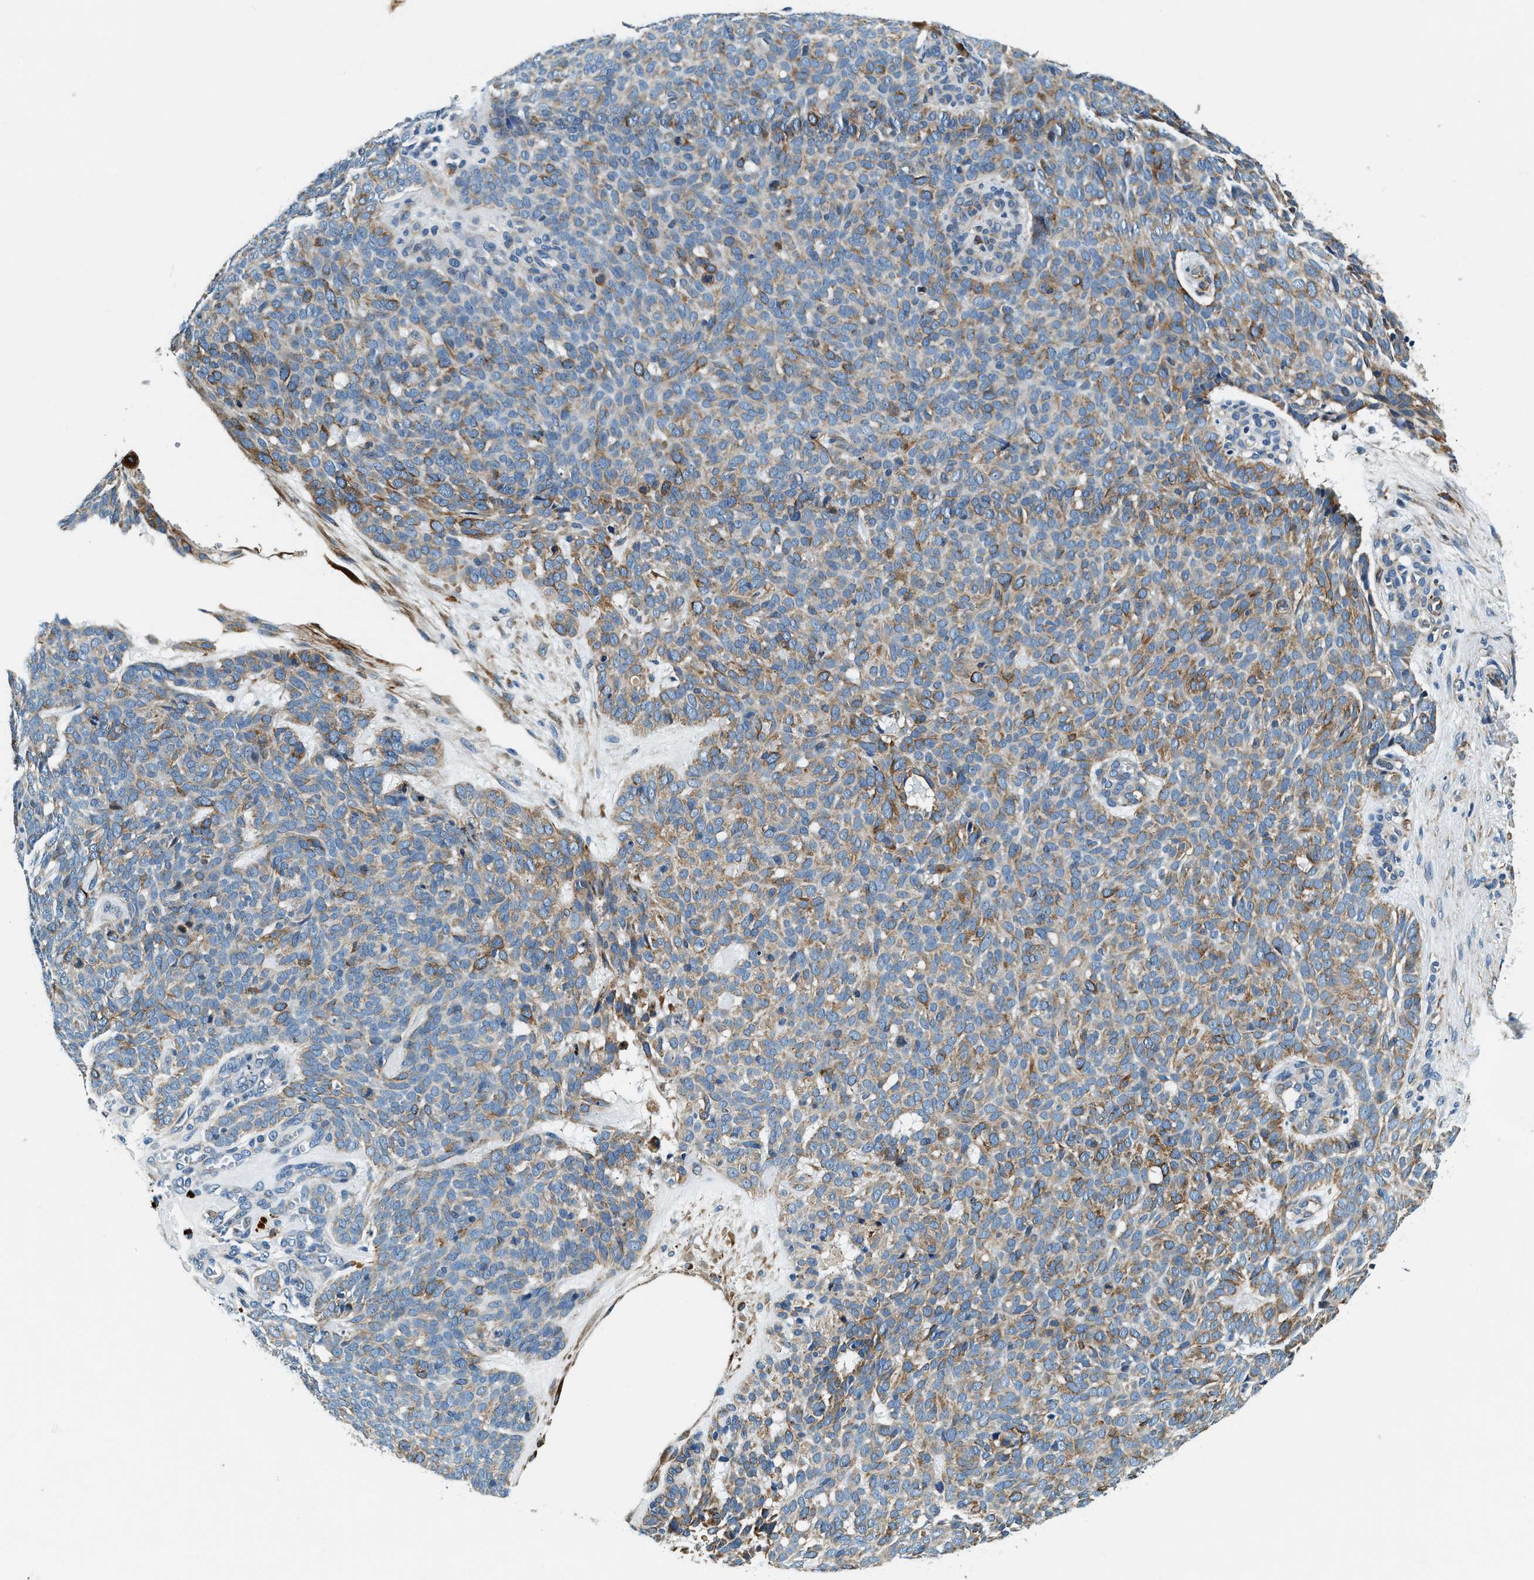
{"staining": {"intensity": "moderate", "quantity": "25%-75%", "location": "cytoplasmic/membranous"}, "tissue": "skin cancer", "cell_type": "Tumor cells", "image_type": "cancer", "snomed": [{"axis": "morphology", "description": "Basal cell carcinoma"}, {"axis": "topography", "description": "Skin"}], "caption": "Protein analysis of skin basal cell carcinoma tissue reveals moderate cytoplasmic/membranous staining in approximately 25%-75% of tumor cells.", "gene": "C2orf66", "patient": {"sex": "male", "age": 61}}